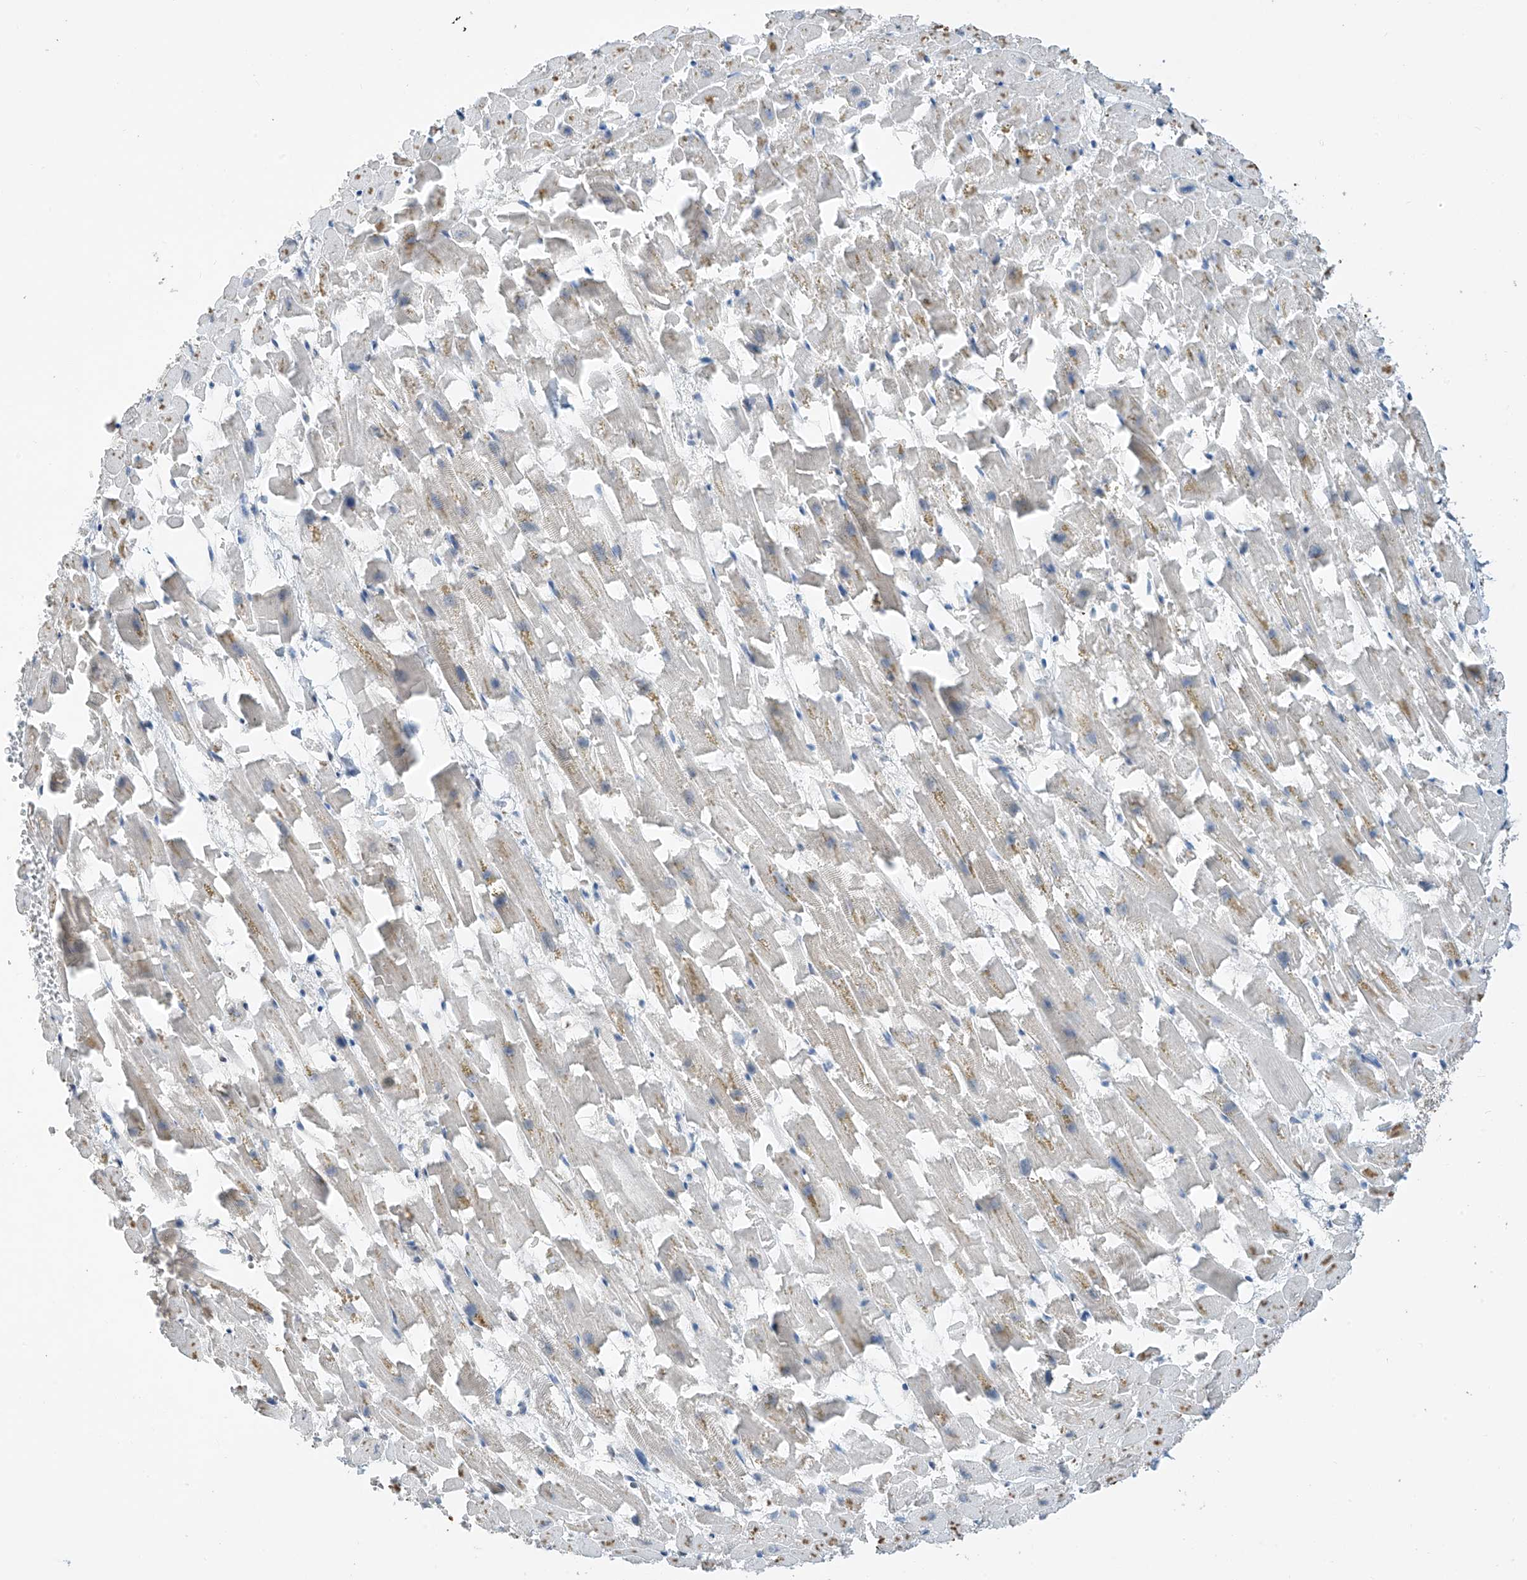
{"staining": {"intensity": "moderate", "quantity": "<25%", "location": "cytoplasmic/membranous,nuclear"}, "tissue": "heart muscle", "cell_type": "Cardiomyocytes", "image_type": "normal", "snomed": [{"axis": "morphology", "description": "Normal tissue, NOS"}, {"axis": "topography", "description": "Heart"}], "caption": "Brown immunohistochemical staining in normal heart muscle demonstrates moderate cytoplasmic/membranous,nuclear expression in approximately <25% of cardiomyocytes.", "gene": "RPAIN", "patient": {"sex": "female", "age": 64}}